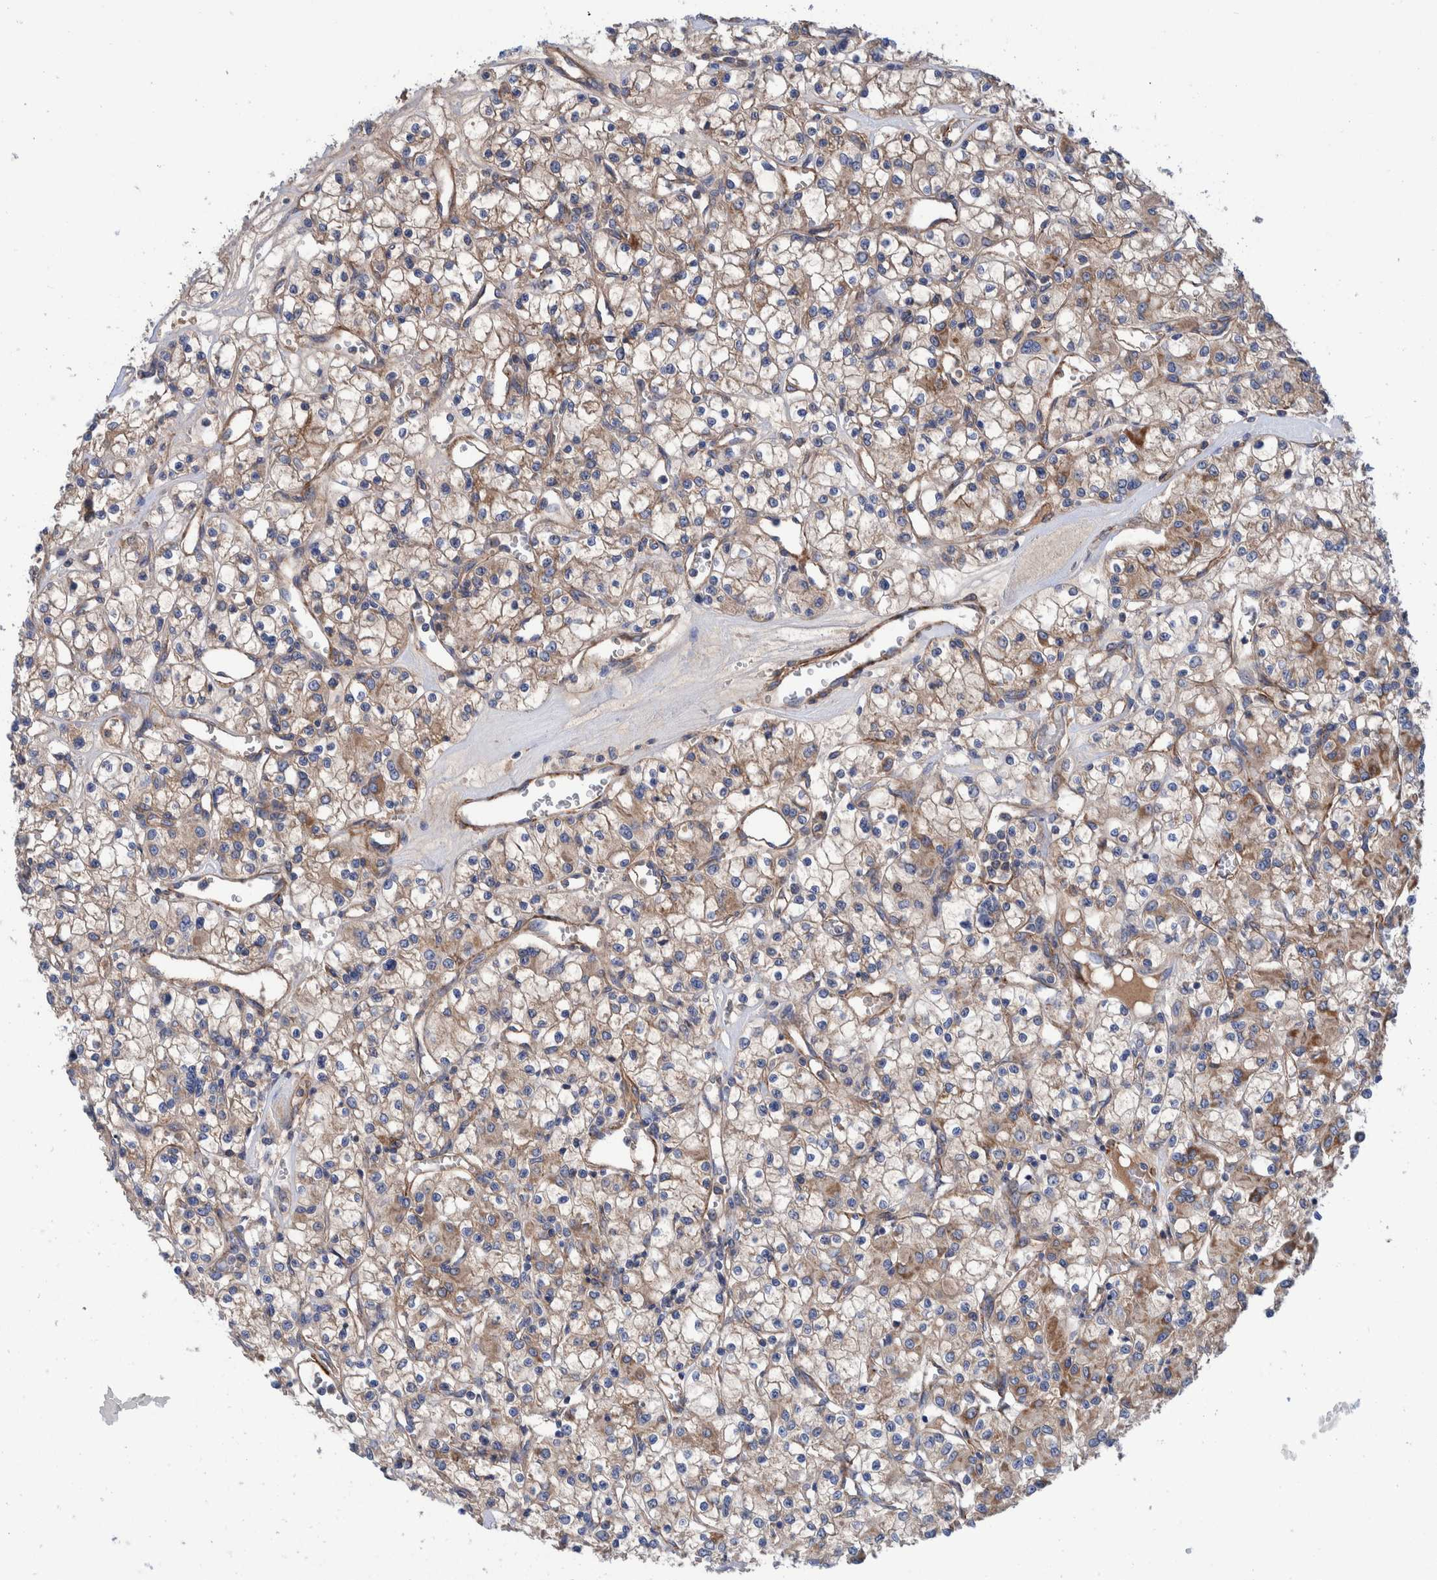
{"staining": {"intensity": "strong", "quantity": "<25%", "location": "cytoplasmic/membranous"}, "tissue": "renal cancer", "cell_type": "Tumor cells", "image_type": "cancer", "snomed": [{"axis": "morphology", "description": "Adenocarcinoma, NOS"}, {"axis": "topography", "description": "Kidney"}], "caption": "The immunohistochemical stain highlights strong cytoplasmic/membranous positivity in tumor cells of renal adenocarcinoma tissue.", "gene": "SLC25A10", "patient": {"sex": "female", "age": 59}}